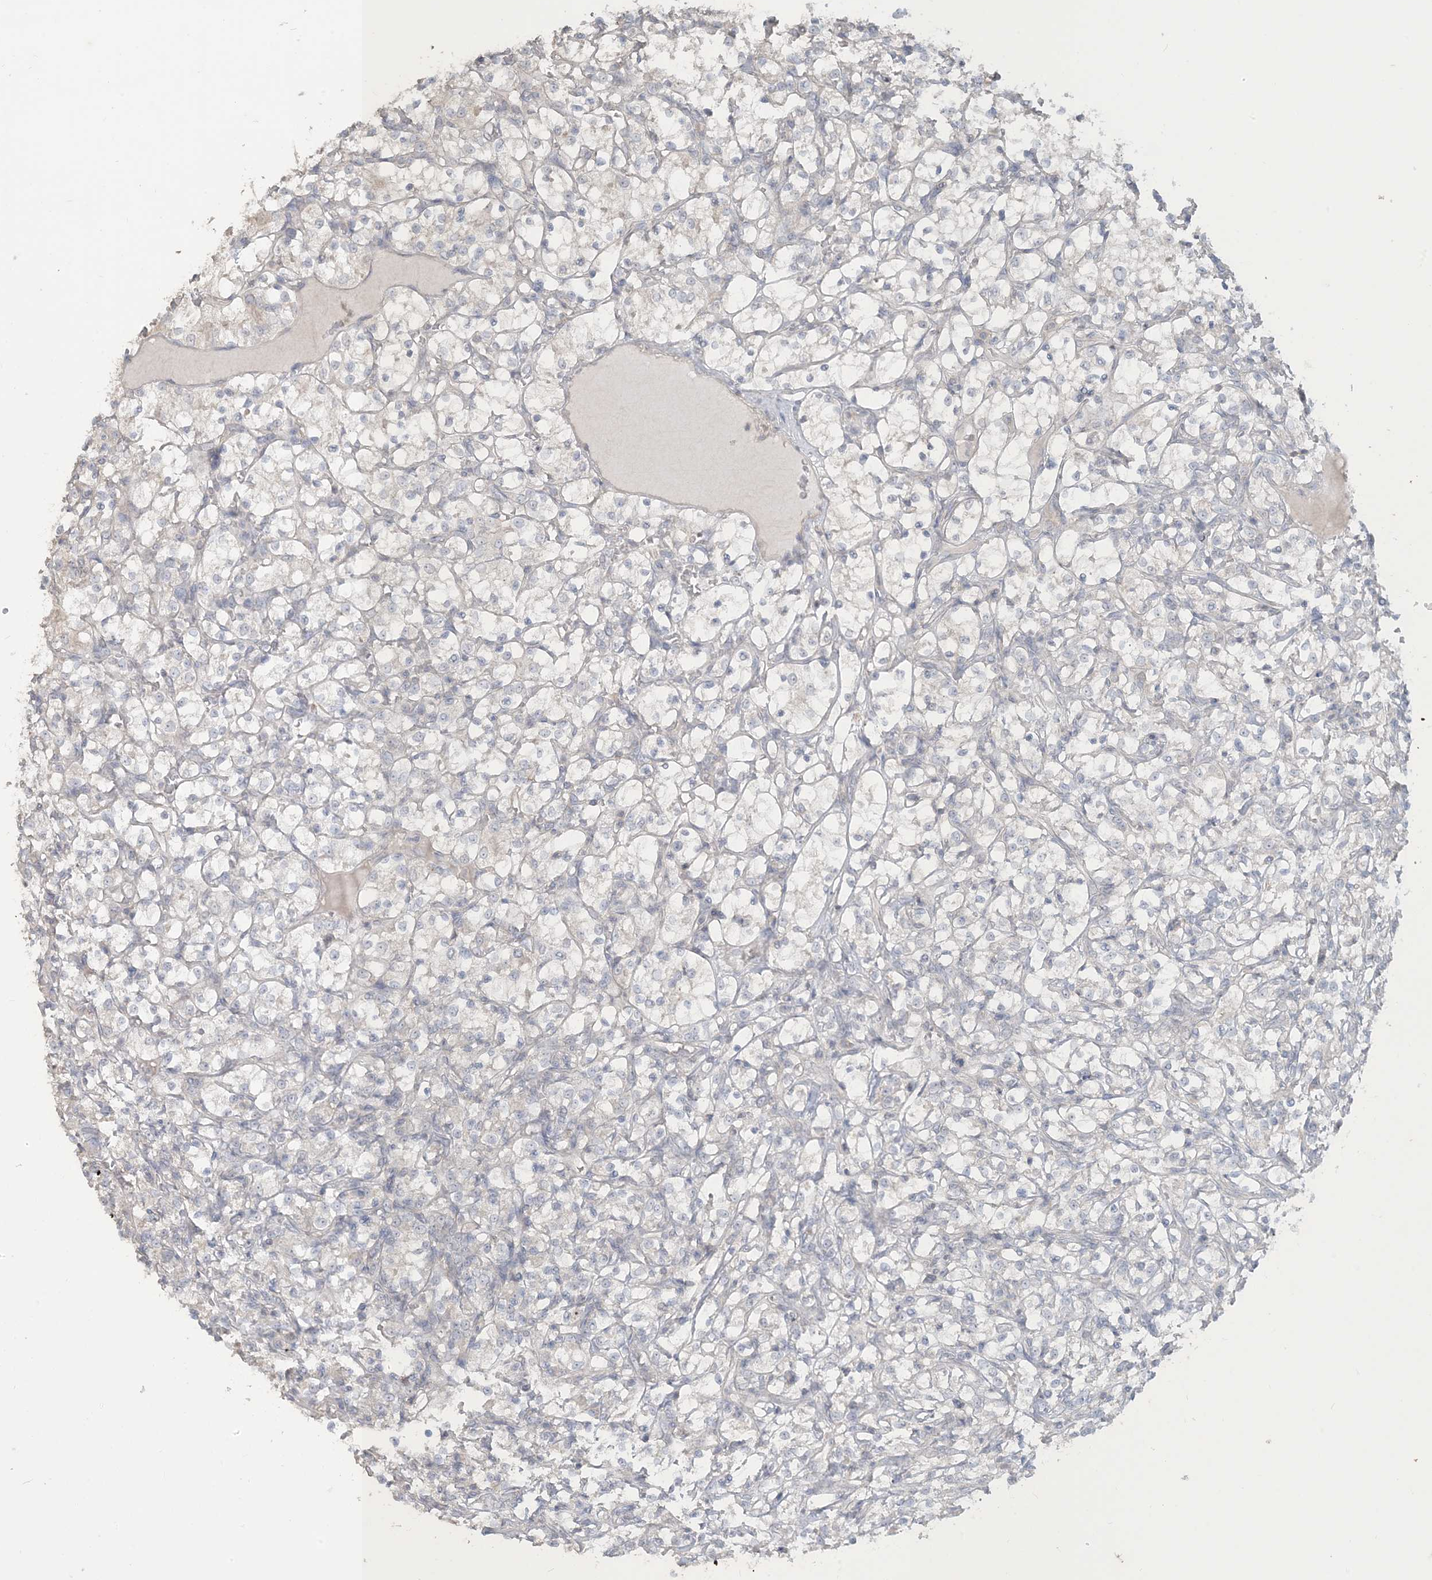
{"staining": {"intensity": "negative", "quantity": "none", "location": "none"}, "tissue": "renal cancer", "cell_type": "Tumor cells", "image_type": "cancer", "snomed": [{"axis": "morphology", "description": "Adenocarcinoma, NOS"}, {"axis": "topography", "description": "Kidney"}], "caption": "Immunohistochemistry photomicrograph of neoplastic tissue: adenocarcinoma (renal) stained with DAB displays no significant protein staining in tumor cells.", "gene": "NPHS2", "patient": {"sex": "female", "age": 69}}